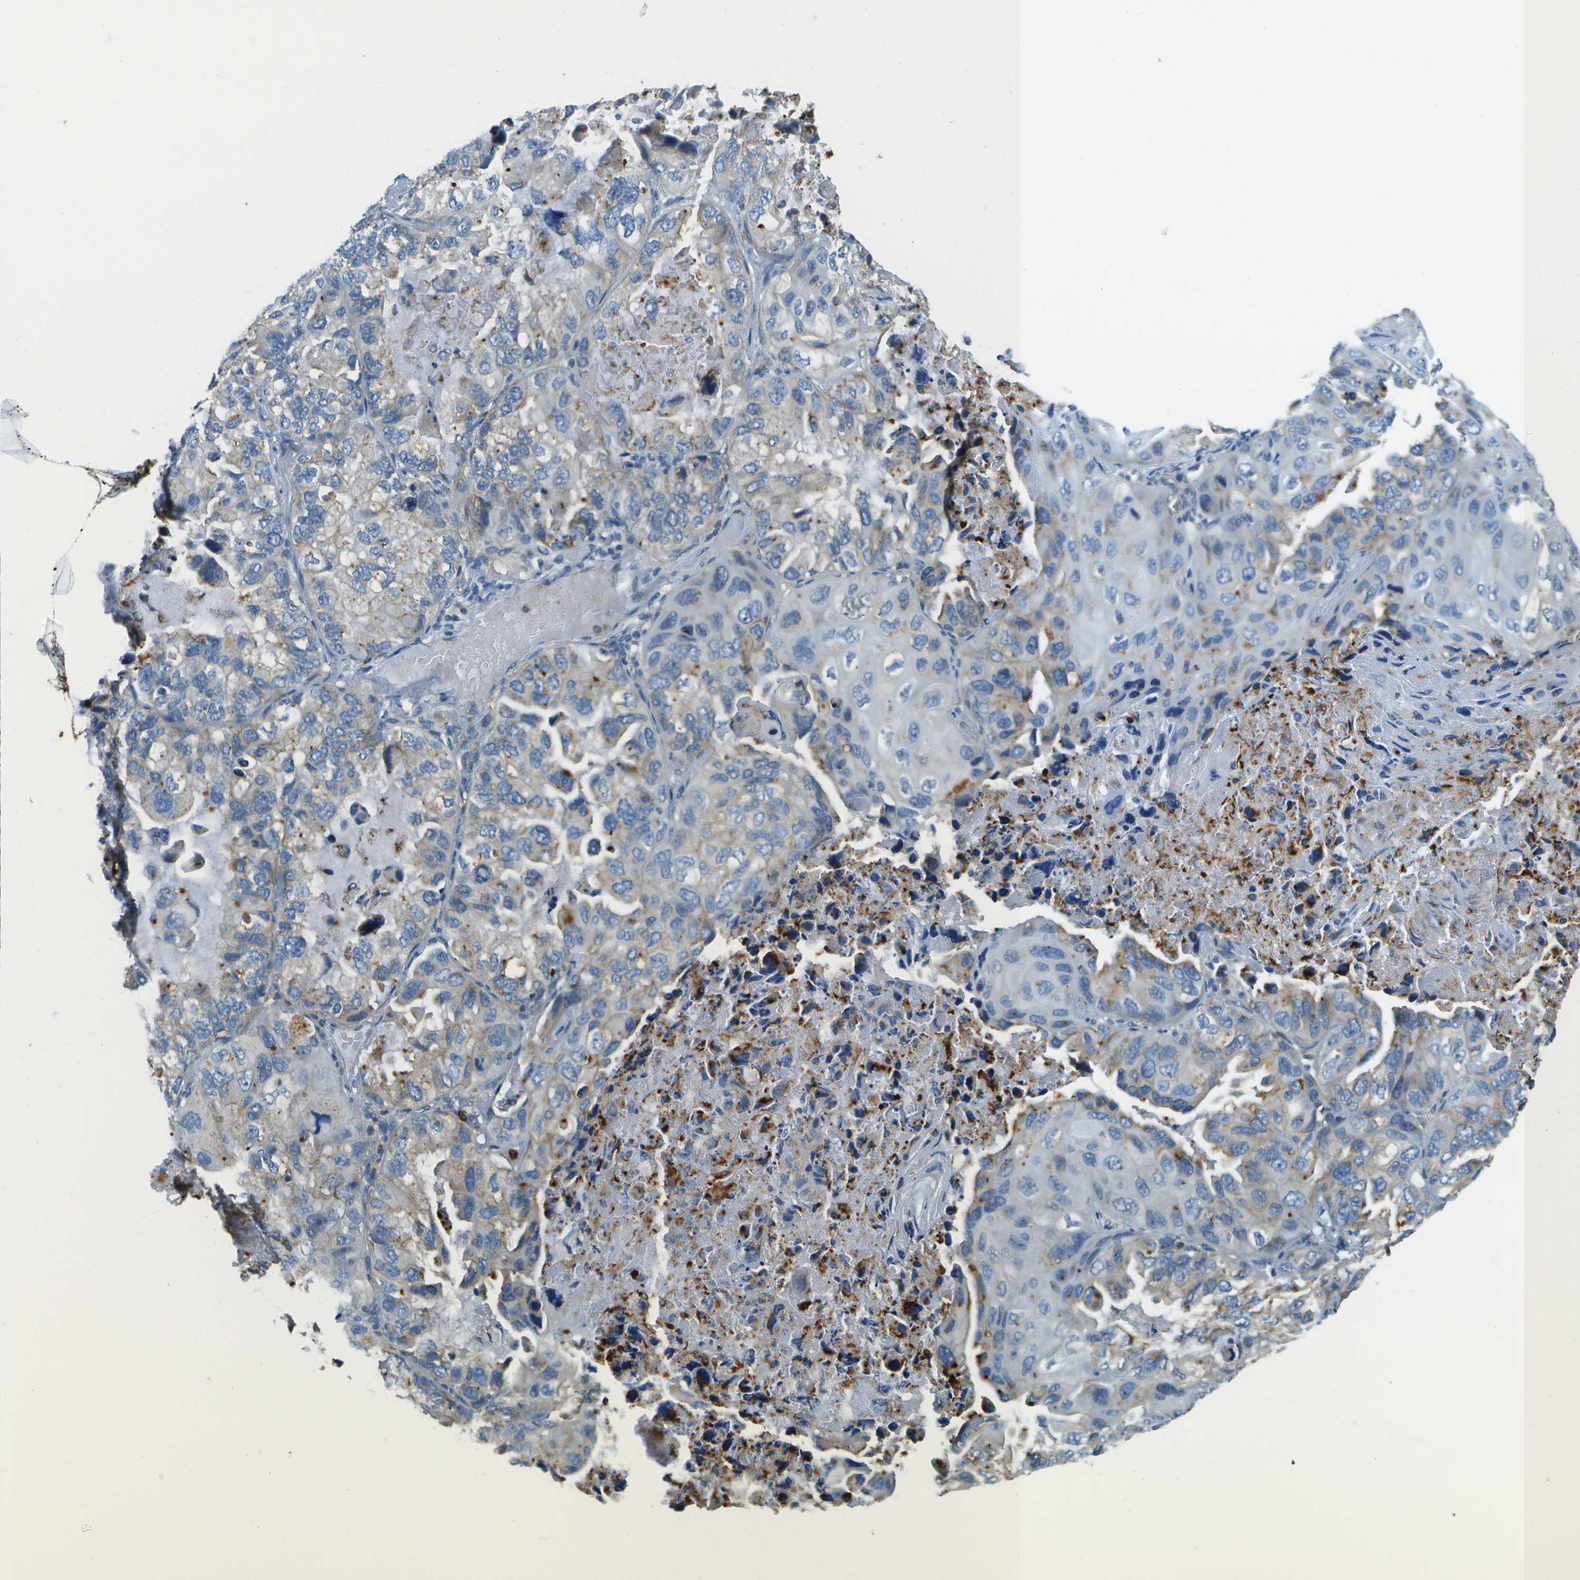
{"staining": {"intensity": "weak", "quantity": "<25%", "location": "cytoplasmic/membranous"}, "tissue": "lung cancer", "cell_type": "Tumor cells", "image_type": "cancer", "snomed": [{"axis": "morphology", "description": "Squamous cell carcinoma, NOS"}, {"axis": "topography", "description": "Lung"}], "caption": "High magnification brightfield microscopy of lung cancer (squamous cell carcinoma) stained with DAB (3,3'-diaminobenzidine) (brown) and counterstained with hematoxylin (blue): tumor cells show no significant staining.", "gene": "MYH11", "patient": {"sex": "female", "age": 73}}